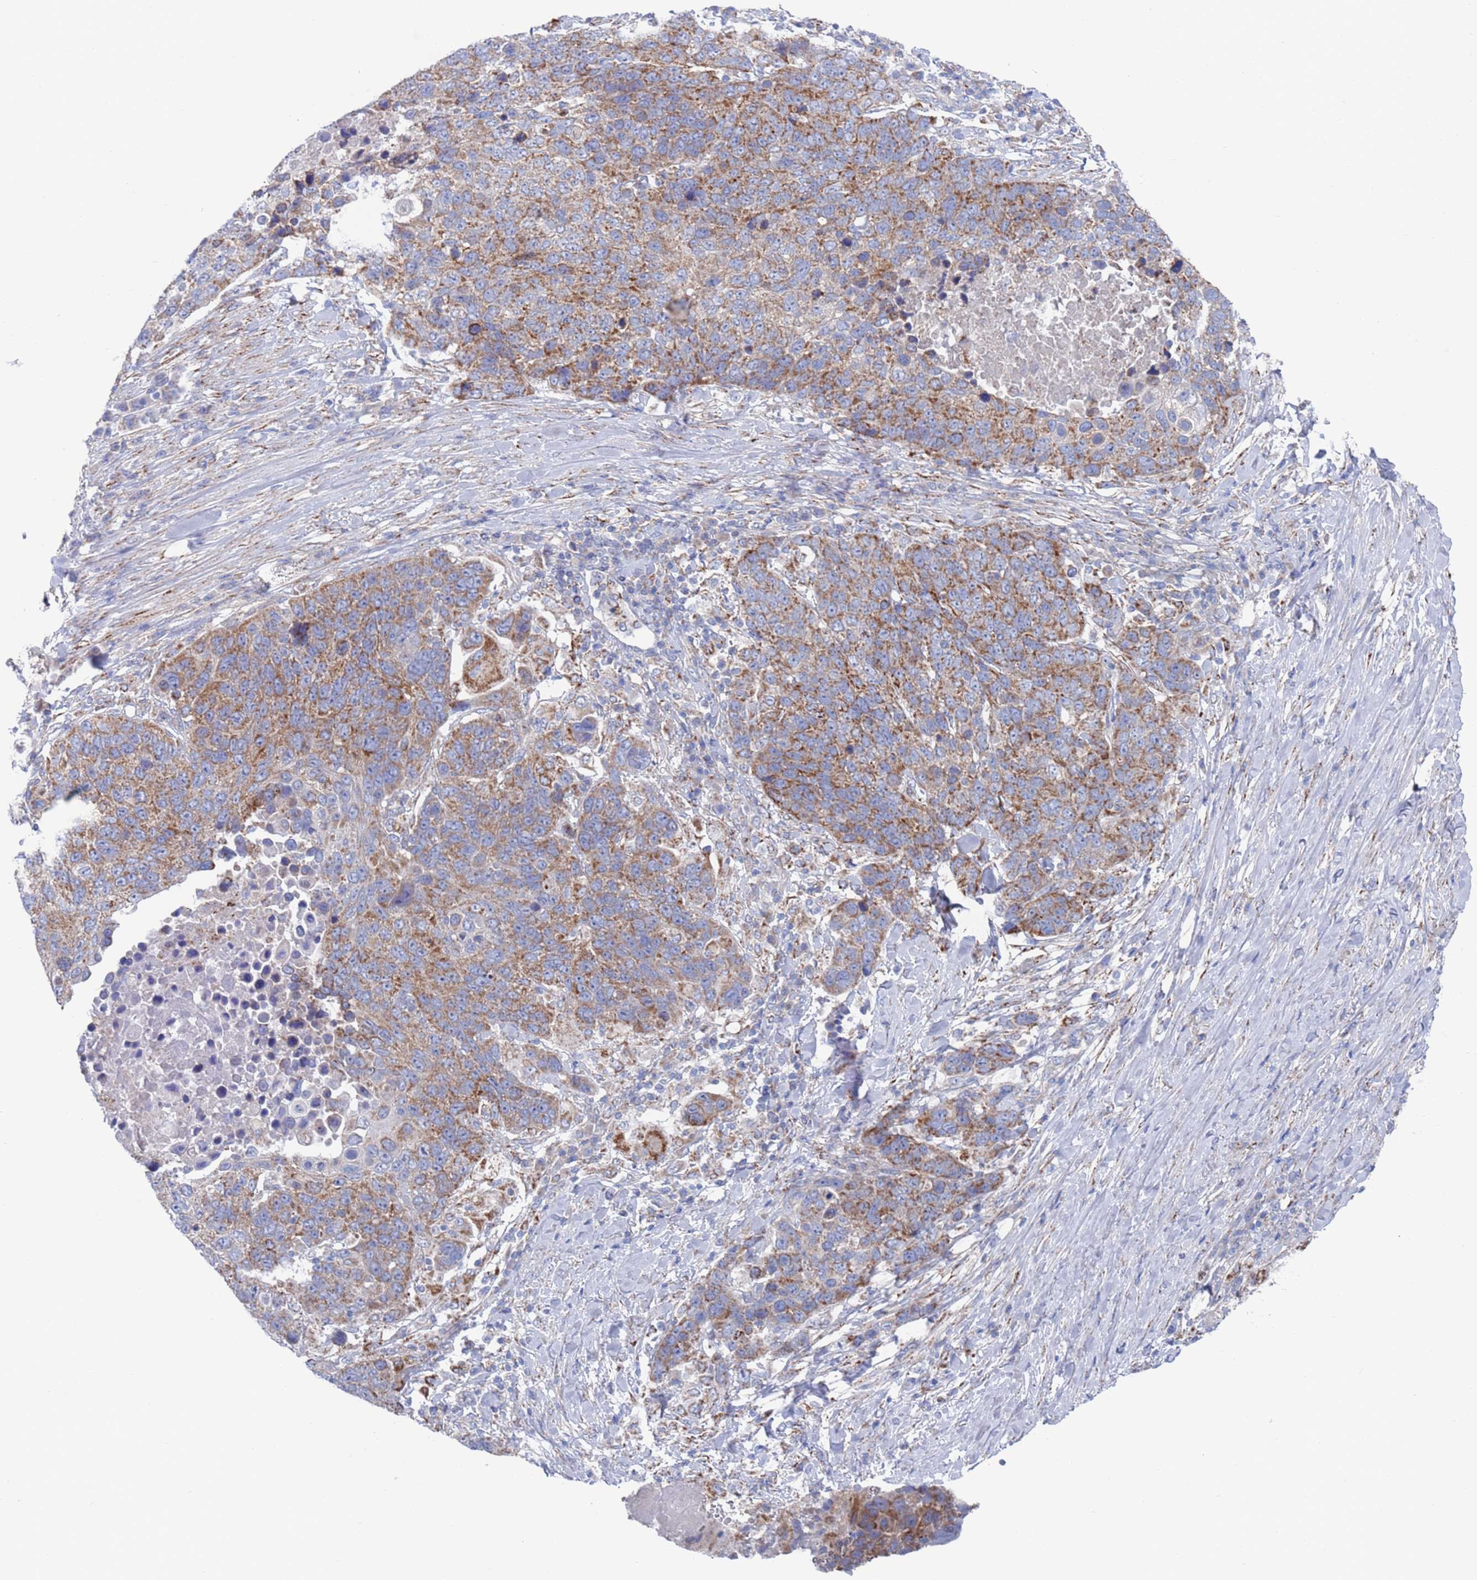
{"staining": {"intensity": "moderate", "quantity": ">75%", "location": "cytoplasmic/membranous"}, "tissue": "lung cancer", "cell_type": "Tumor cells", "image_type": "cancer", "snomed": [{"axis": "morphology", "description": "Normal tissue, NOS"}, {"axis": "morphology", "description": "Squamous cell carcinoma, NOS"}, {"axis": "topography", "description": "Lymph node"}, {"axis": "topography", "description": "Lung"}], "caption": "The immunohistochemical stain highlights moderate cytoplasmic/membranous expression in tumor cells of lung cancer (squamous cell carcinoma) tissue. Immunohistochemistry stains the protein in brown and the nuclei are stained blue.", "gene": "CHCHD6", "patient": {"sex": "male", "age": 66}}